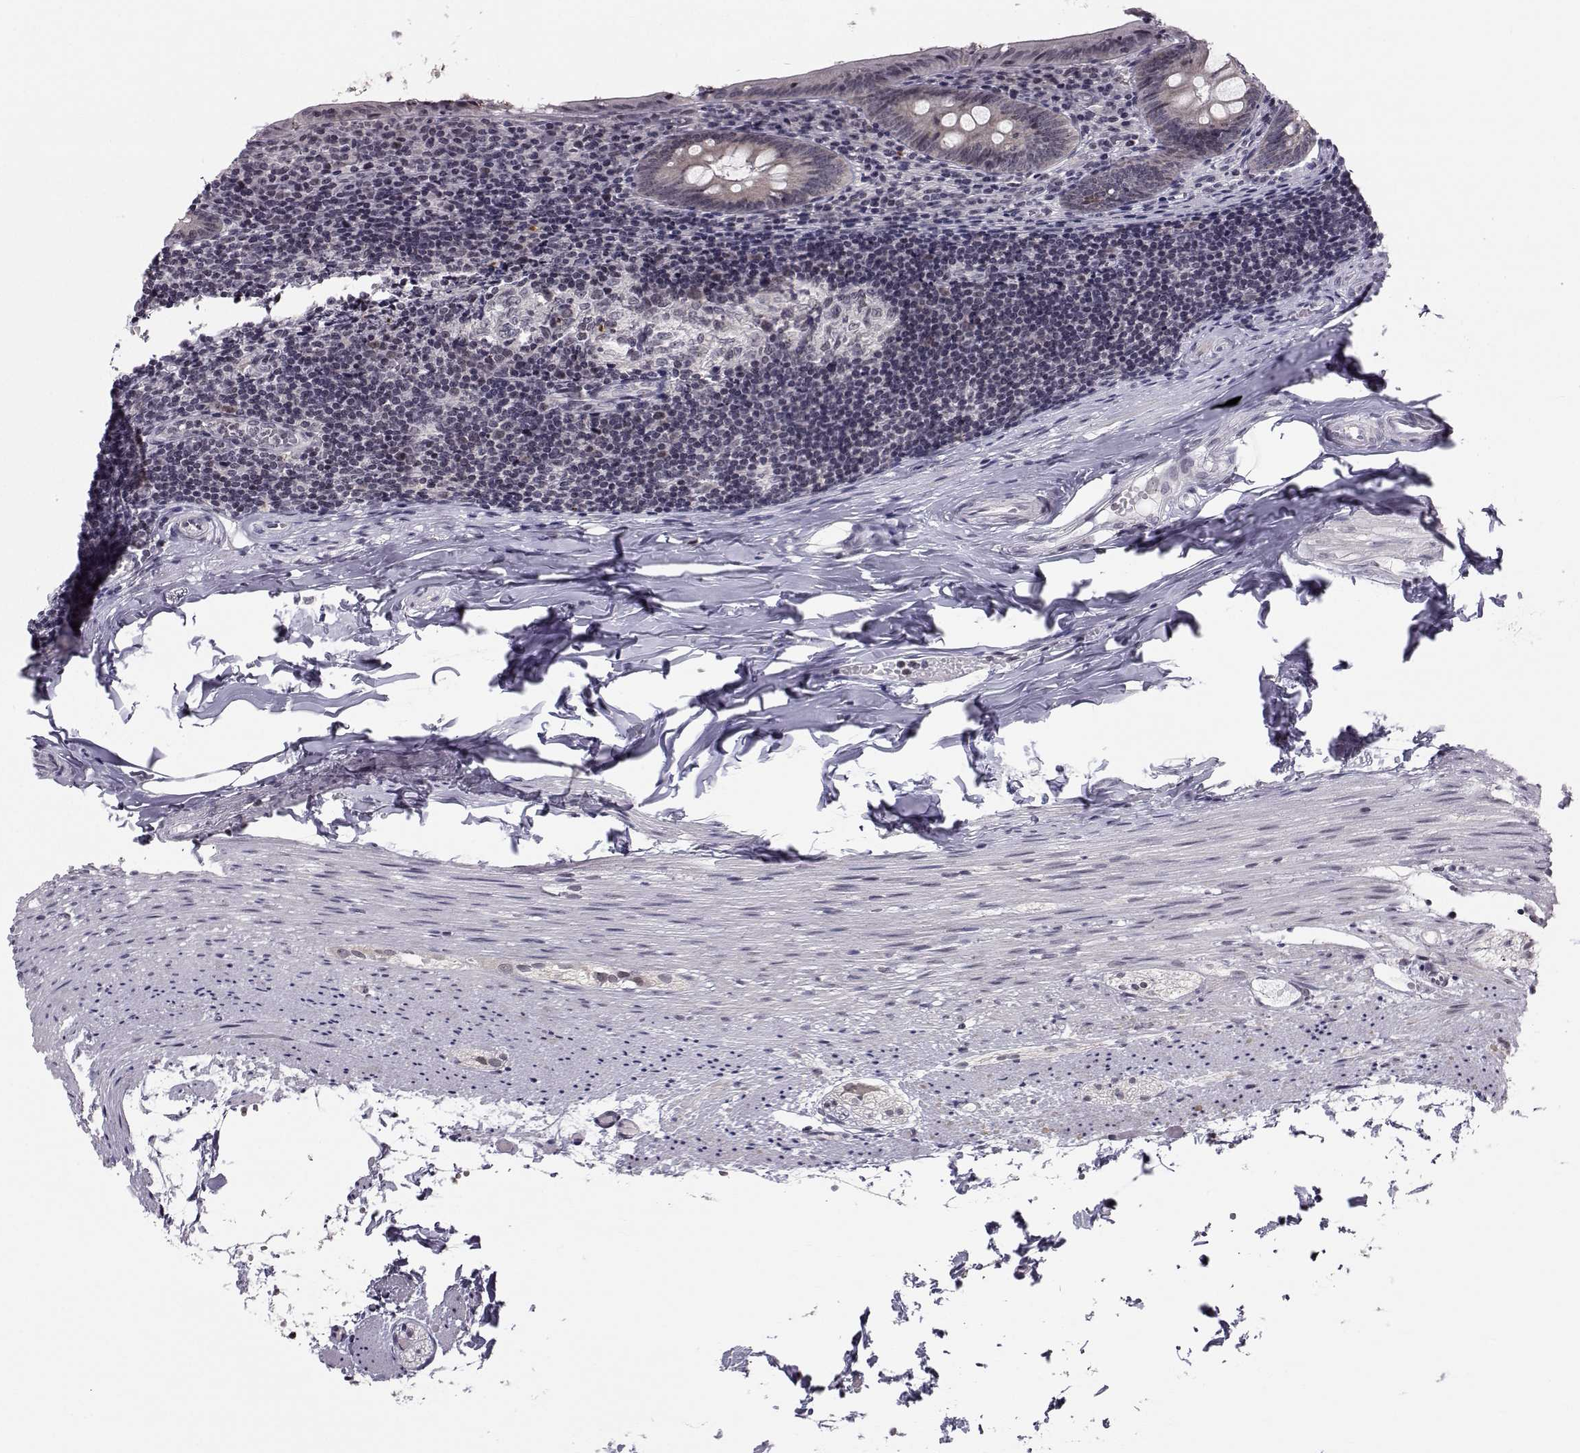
{"staining": {"intensity": "weak", "quantity": "25%-75%", "location": "cytoplasmic/membranous"}, "tissue": "appendix", "cell_type": "Glandular cells", "image_type": "normal", "snomed": [{"axis": "morphology", "description": "Normal tissue, NOS"}, {"axis": "topography", "description": "Appendix"}], "caption": "High-magnification brightfield microscopy of normal appendix stained with DAB (brown) and counterstained with hematoxylin (blue). glandular cells exhibit weak cytoplasmic/membranous expression is present in approximately25%-75% of cells. Immunohistochemistry stains the protein in brown and the nuclei are stained blue.", "gene": "MARCHF4", "patient": {"sex": "female", "age": 23}}